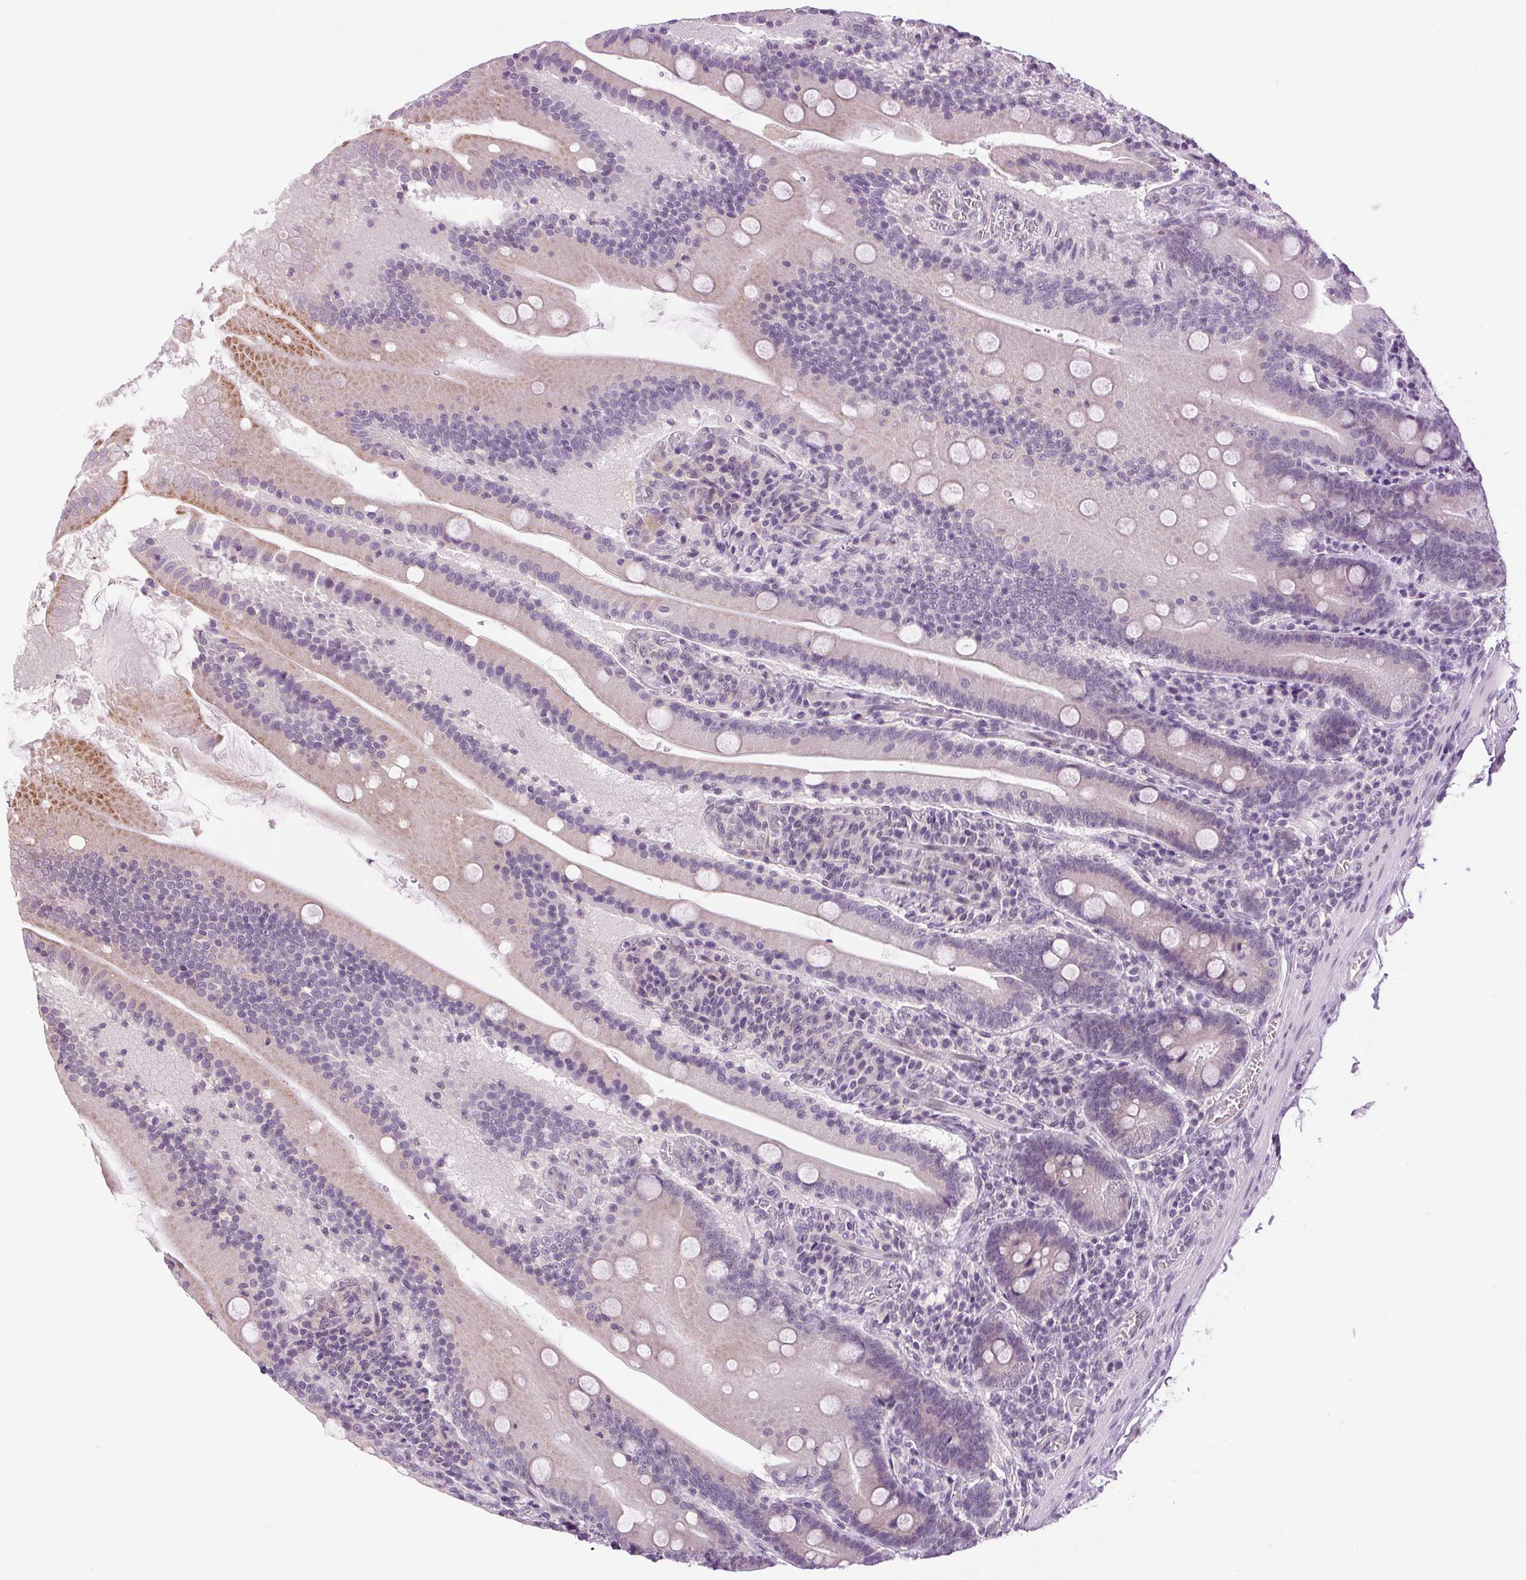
{"staining": {"intensity": "moderate", "quantity": "<25%", "location": "cytoplasmic/membranous"}, "tissue": "small intestine", "cell_type": "Glandular cells", "image_type": "normal", "snomed": [{"axis": "morphology", "description": "Normal tissue, NOS"}, {"axis": "topography", "description": "Small intestine"}], "caption": "The histopathology image displays staining of normal small intestine, revealing moderate cytoplasmic/membranous protein positivity (brown color) within glandular cells. (DAB (3,3'-diaminobenzidine) IHC, brown staining for protein, blue staining for nuclei).", "gene": "SMIM13", "patient": {"sex": "male", "age": 37}}